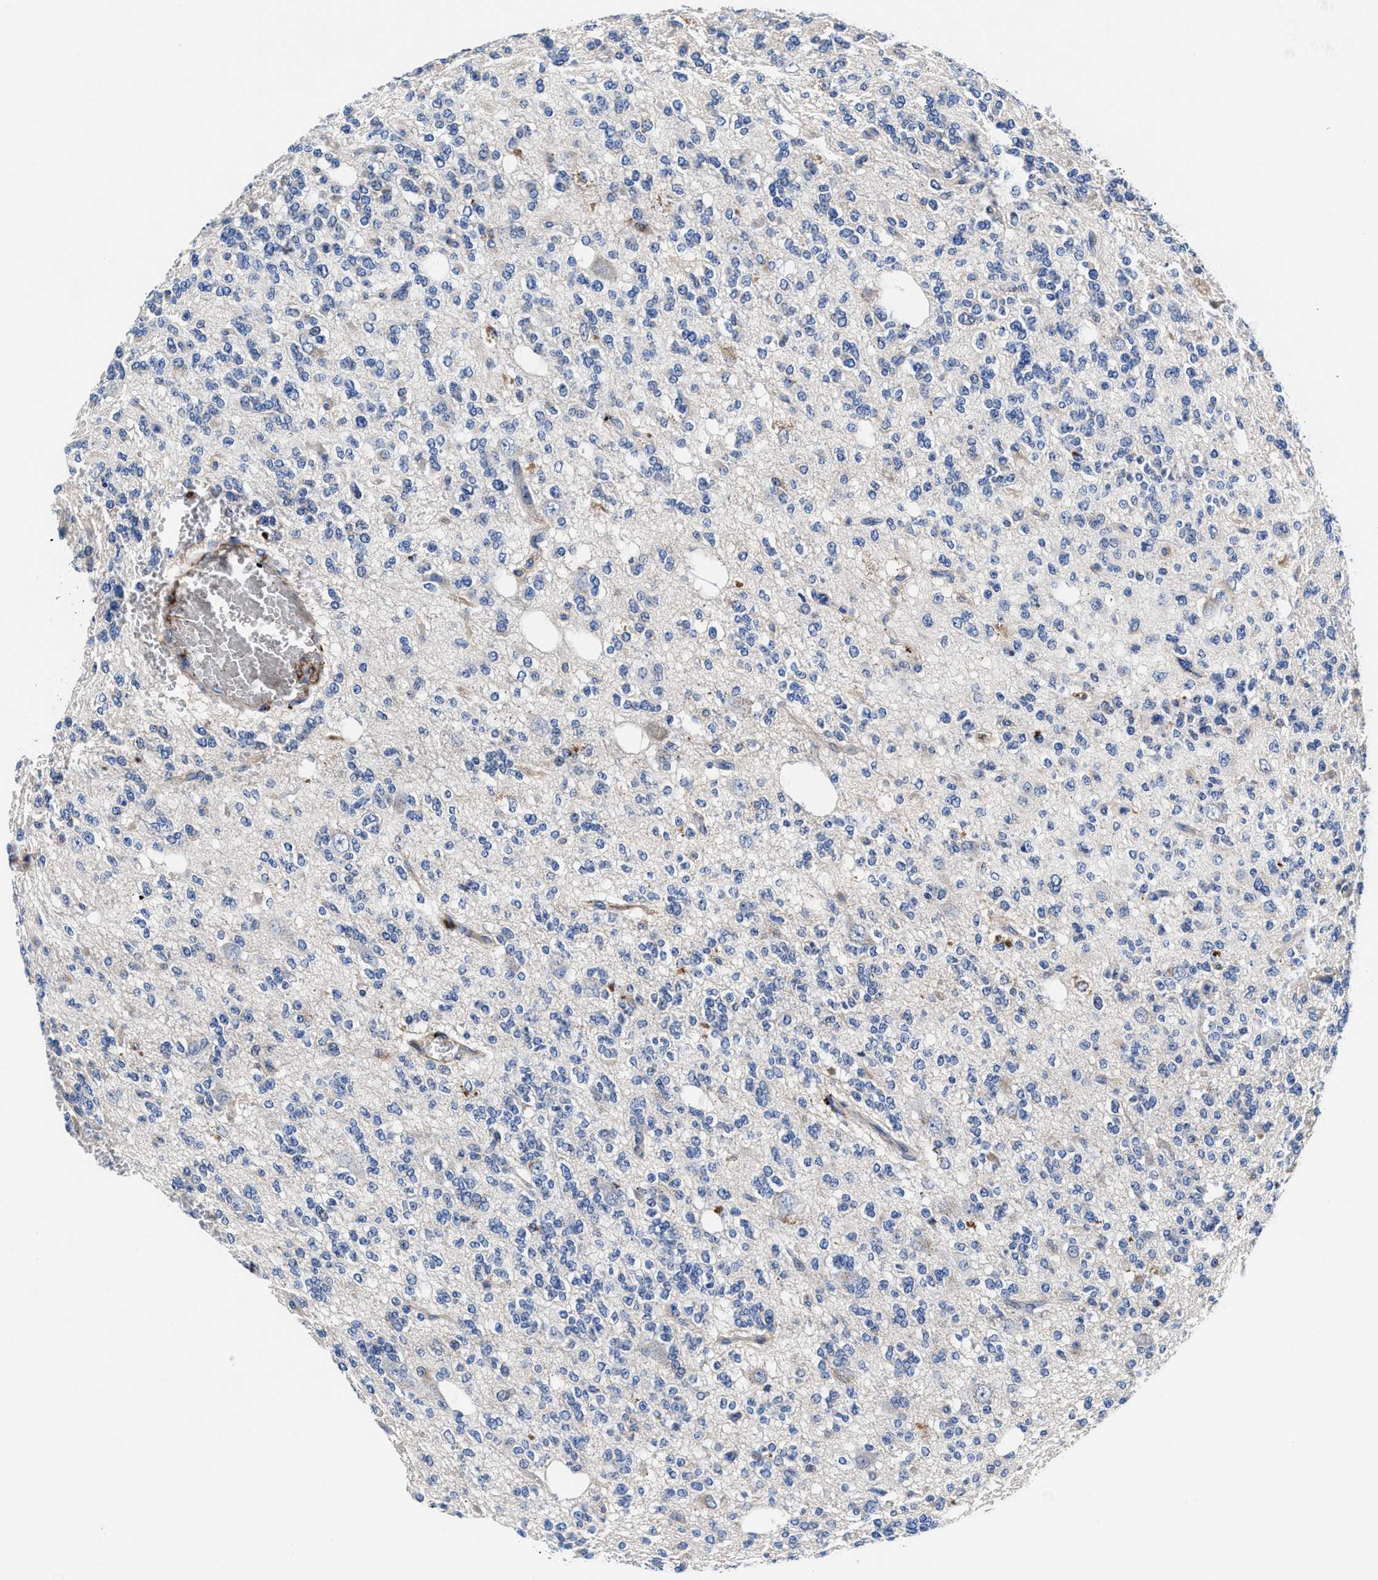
{"staining": {"intensity": "negative", "quantity": "none", "location": "none"}, "tissue": "glioma", "cell_type": "Tumor cells", "image_type": "cancer", "snomed": [{"axis": "morphology", "description": "Glioma, malignant, Low grade"}, {"axis": "topography", "description": "Brain"}], "caption": "Glioma was stained to show a protein in brown. There is no significant positivity in tumor cells.", "gene": "DHRS13", "patient": {"sex": "male", "age": 38}}